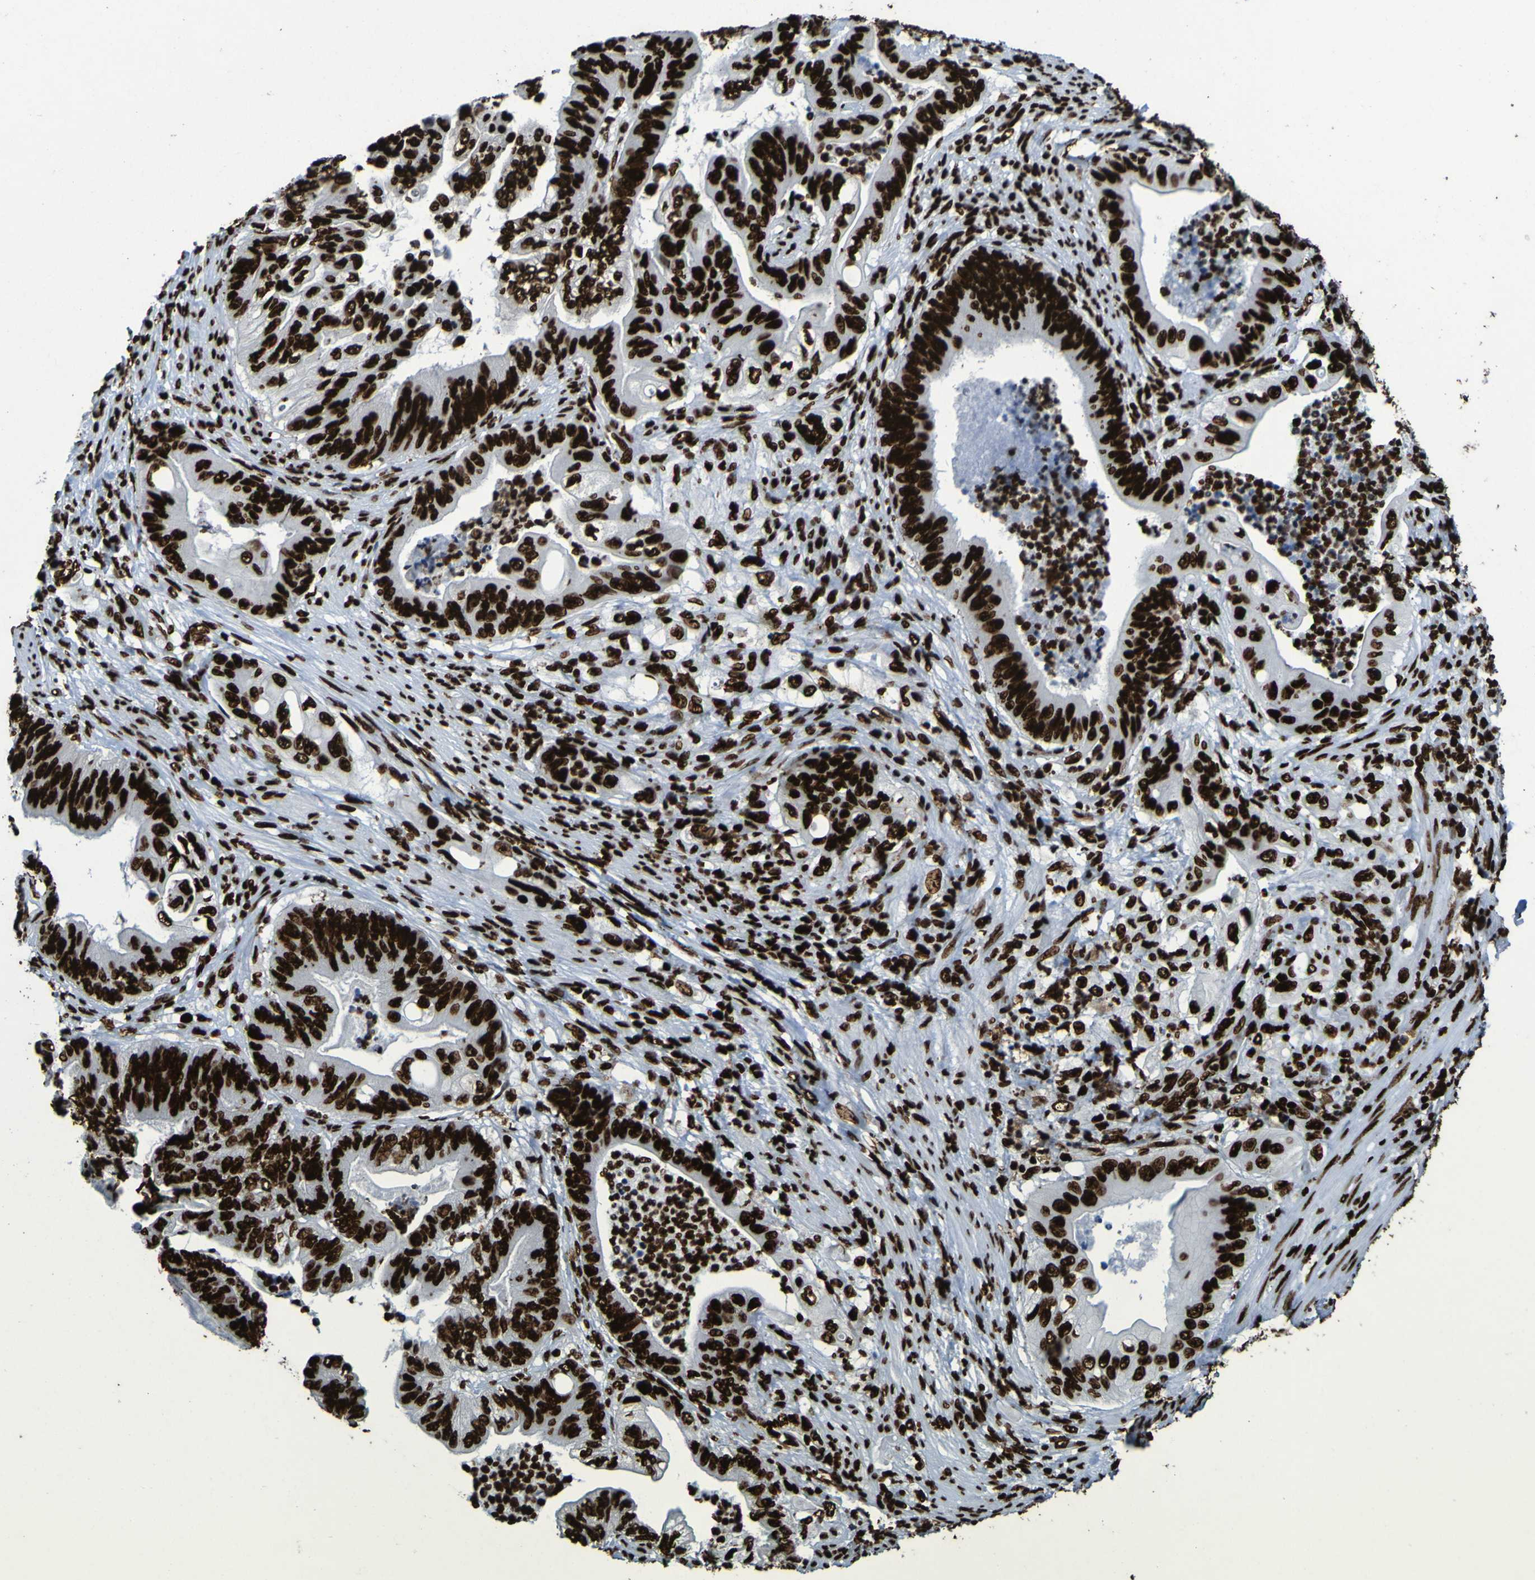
{"staining": {"intensity": "strong", "quantity": ">75%", "location": "nuclear"}, "tissue": "stomach cancer", "cell_type": "Tumor cells", "image_type": "cancer", "snomed": [{"axis": "morphology", "description": "Adenocarcinoma, NOS"}, {"axis": "topography", "description": "Stomach"}], "caption": "Protein analysis of stomach cancer (adenocarcinoma) tissue reveals strong nuclear expression in about >75% of tumor cells.", "gene": "NPM1", "patient": {"sex": "female", "age": 73}}